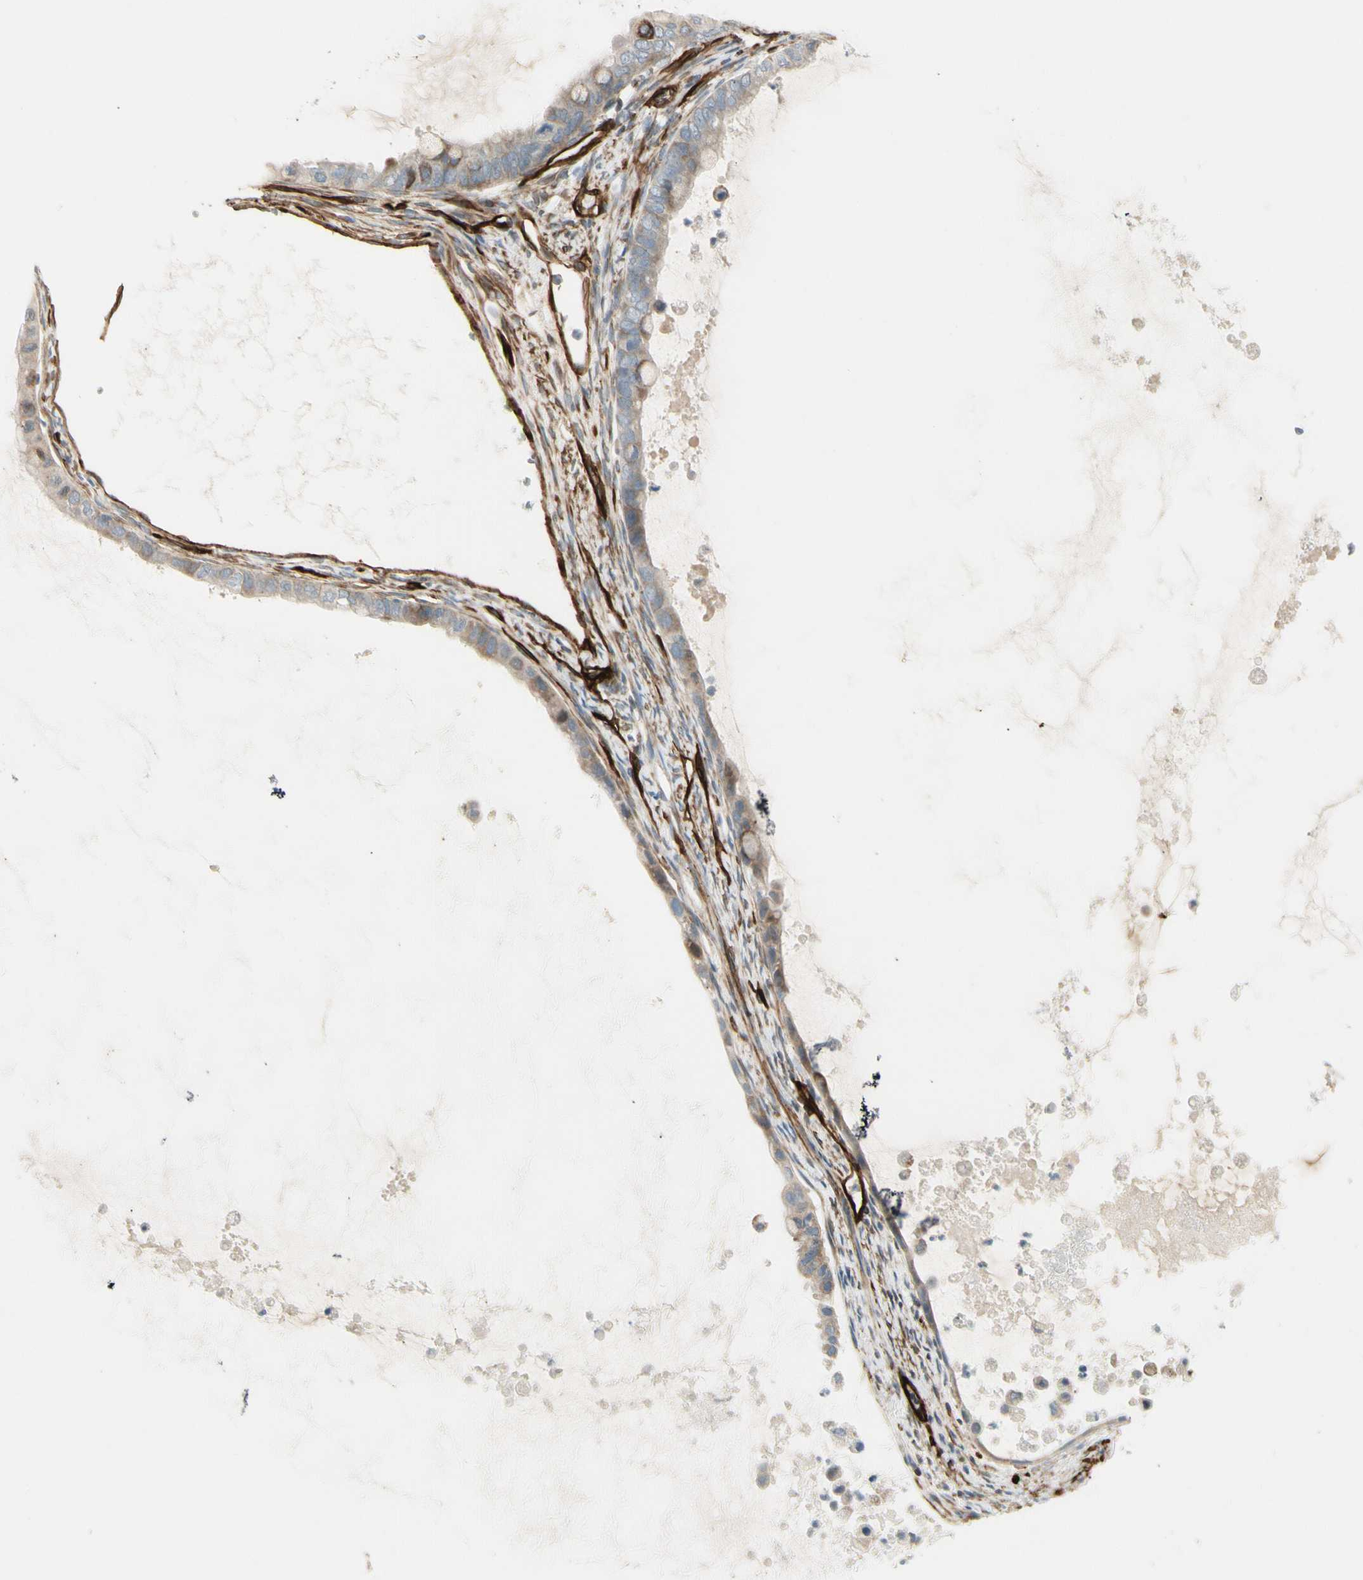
{"staining": {"intensity": "weak", "quantity": "<25%", "location": "cytoplasmic/membranous"}, "tissue": "ovarian cancer", "cell_type": "Tumor cells", "image_type": "cancer", "snomed": [{"axis": "morphology", "description": "Cystadenocarcinoma, mucinous, NOS"}, {"axis": "topography", "description": "Ovary"}], "caption": "The image demonstrates no significant expression in tumor cells of ovarian cancer (mucinous cystadenocarcinoma).", "gene": "MCAM", "patient": {"sex": "female", "age": 80}}